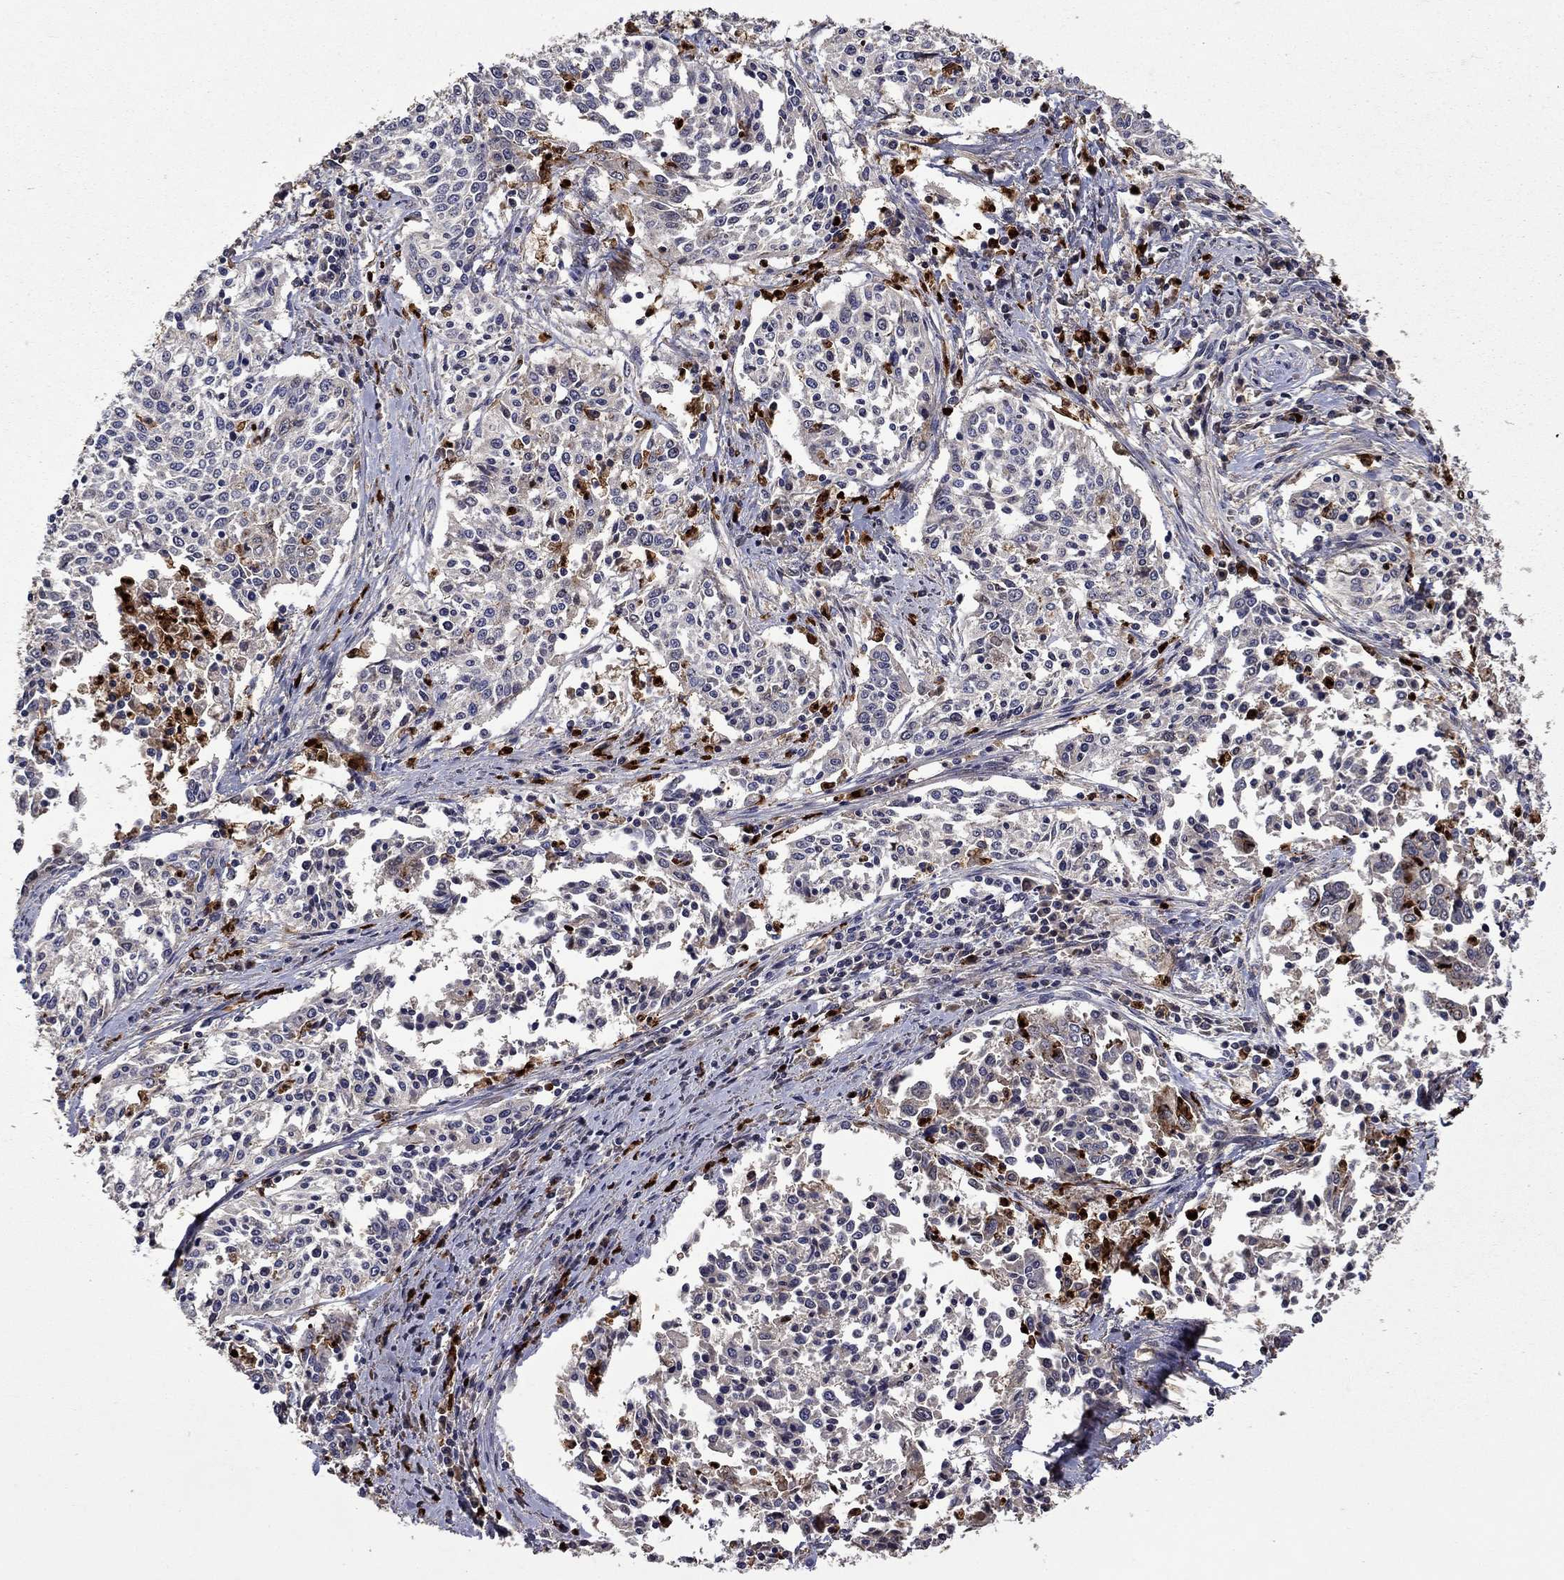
{"staining": {"intensity": "negative", "quantity": "none", "location": "none"}, "tissue": "cervical cancer", "cell_type": "Tumor cells", "image_type": "cancer", "snomed": [{"axis": "morphology", "description": "Squamous cell carcinoma, NOS"}, {"axis": "topography", "description": "Cervix"}], "caption": "The photomicrograph displays no significant positivity in tumor cells of cervical squamous cell carcinoma.", "gene": "SATB1", "patient": {"sex": "female", "age": 41}}